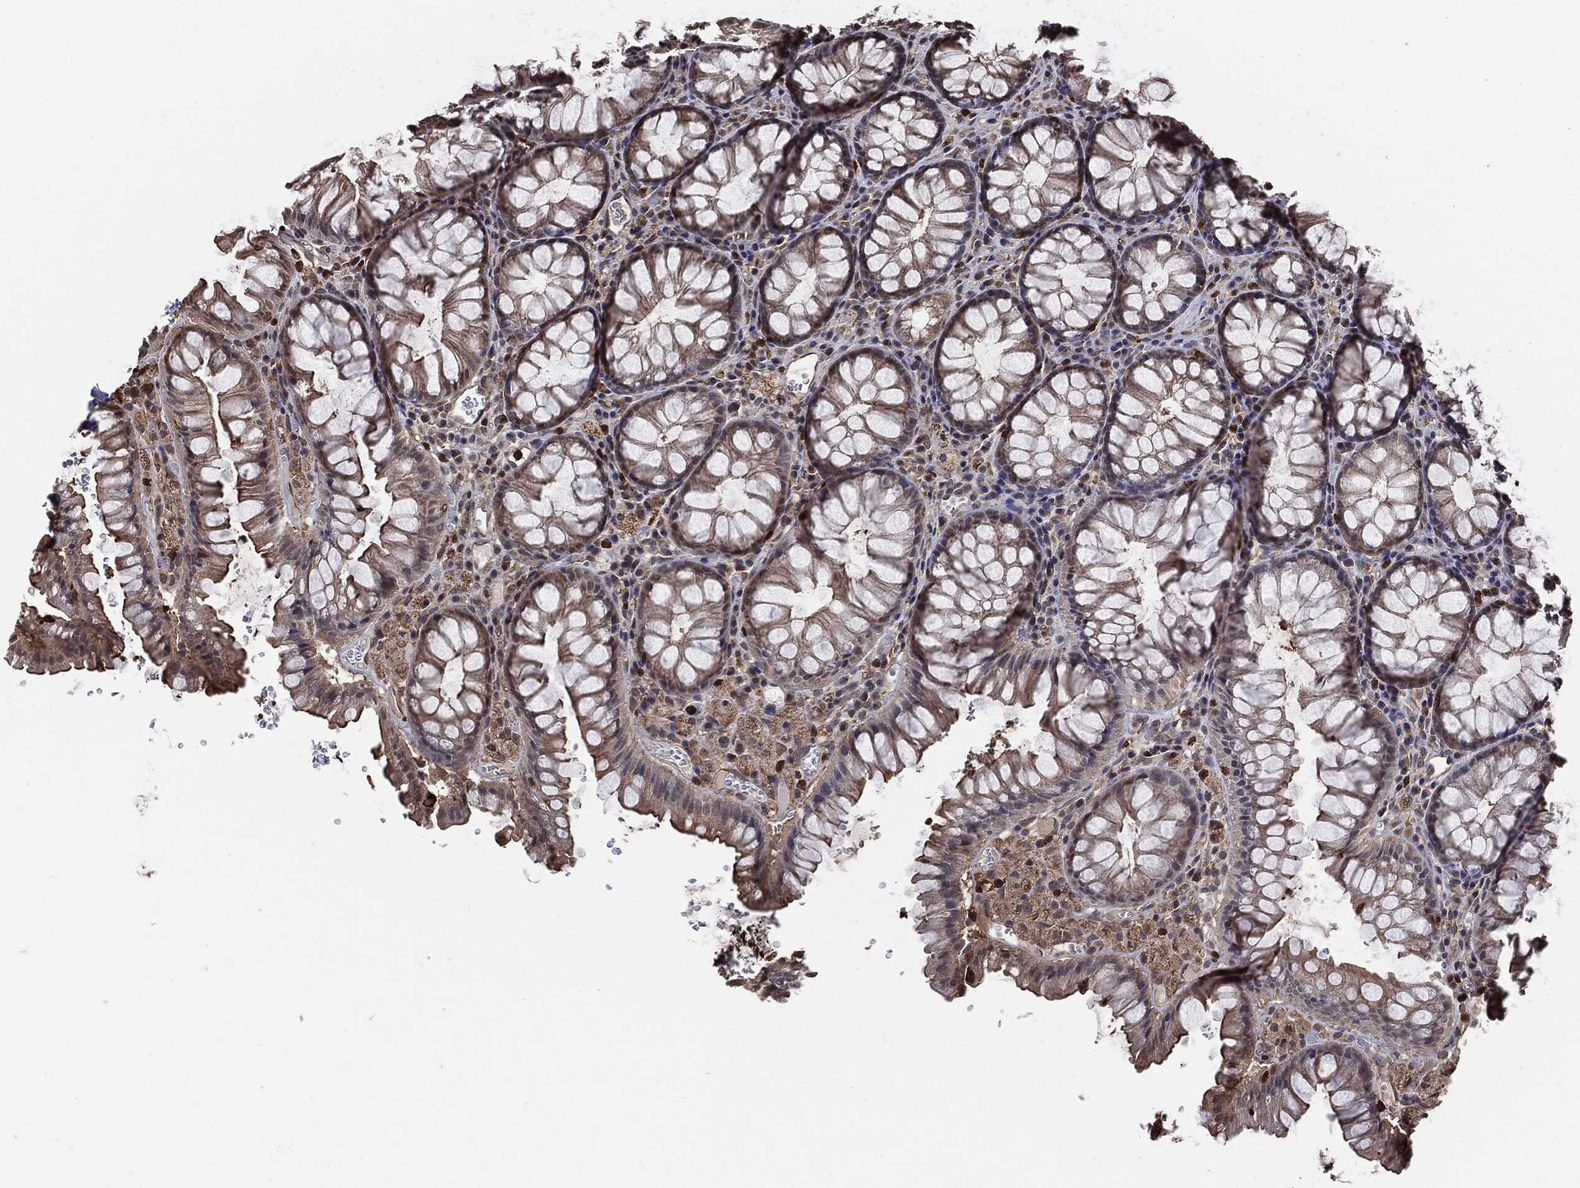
{"staining": {"intensity": "weak", "quantity": "<25%", "location": "cytoplasmic/membranous"}, "tissue": "rectum", "cell_type": "Glandular cells", "image_type": "normal", "snomed": [{"axis": "morphology", "description": "Normal tissue, NOS"}, {"axis": "topography", "description": "Rectum"}], "caption": "Photomicrograph shows no significant protein positivity in glandular cells of benign rectum.", "gene": "S100A9", "patient": {"sex": "female", "age": 68}}